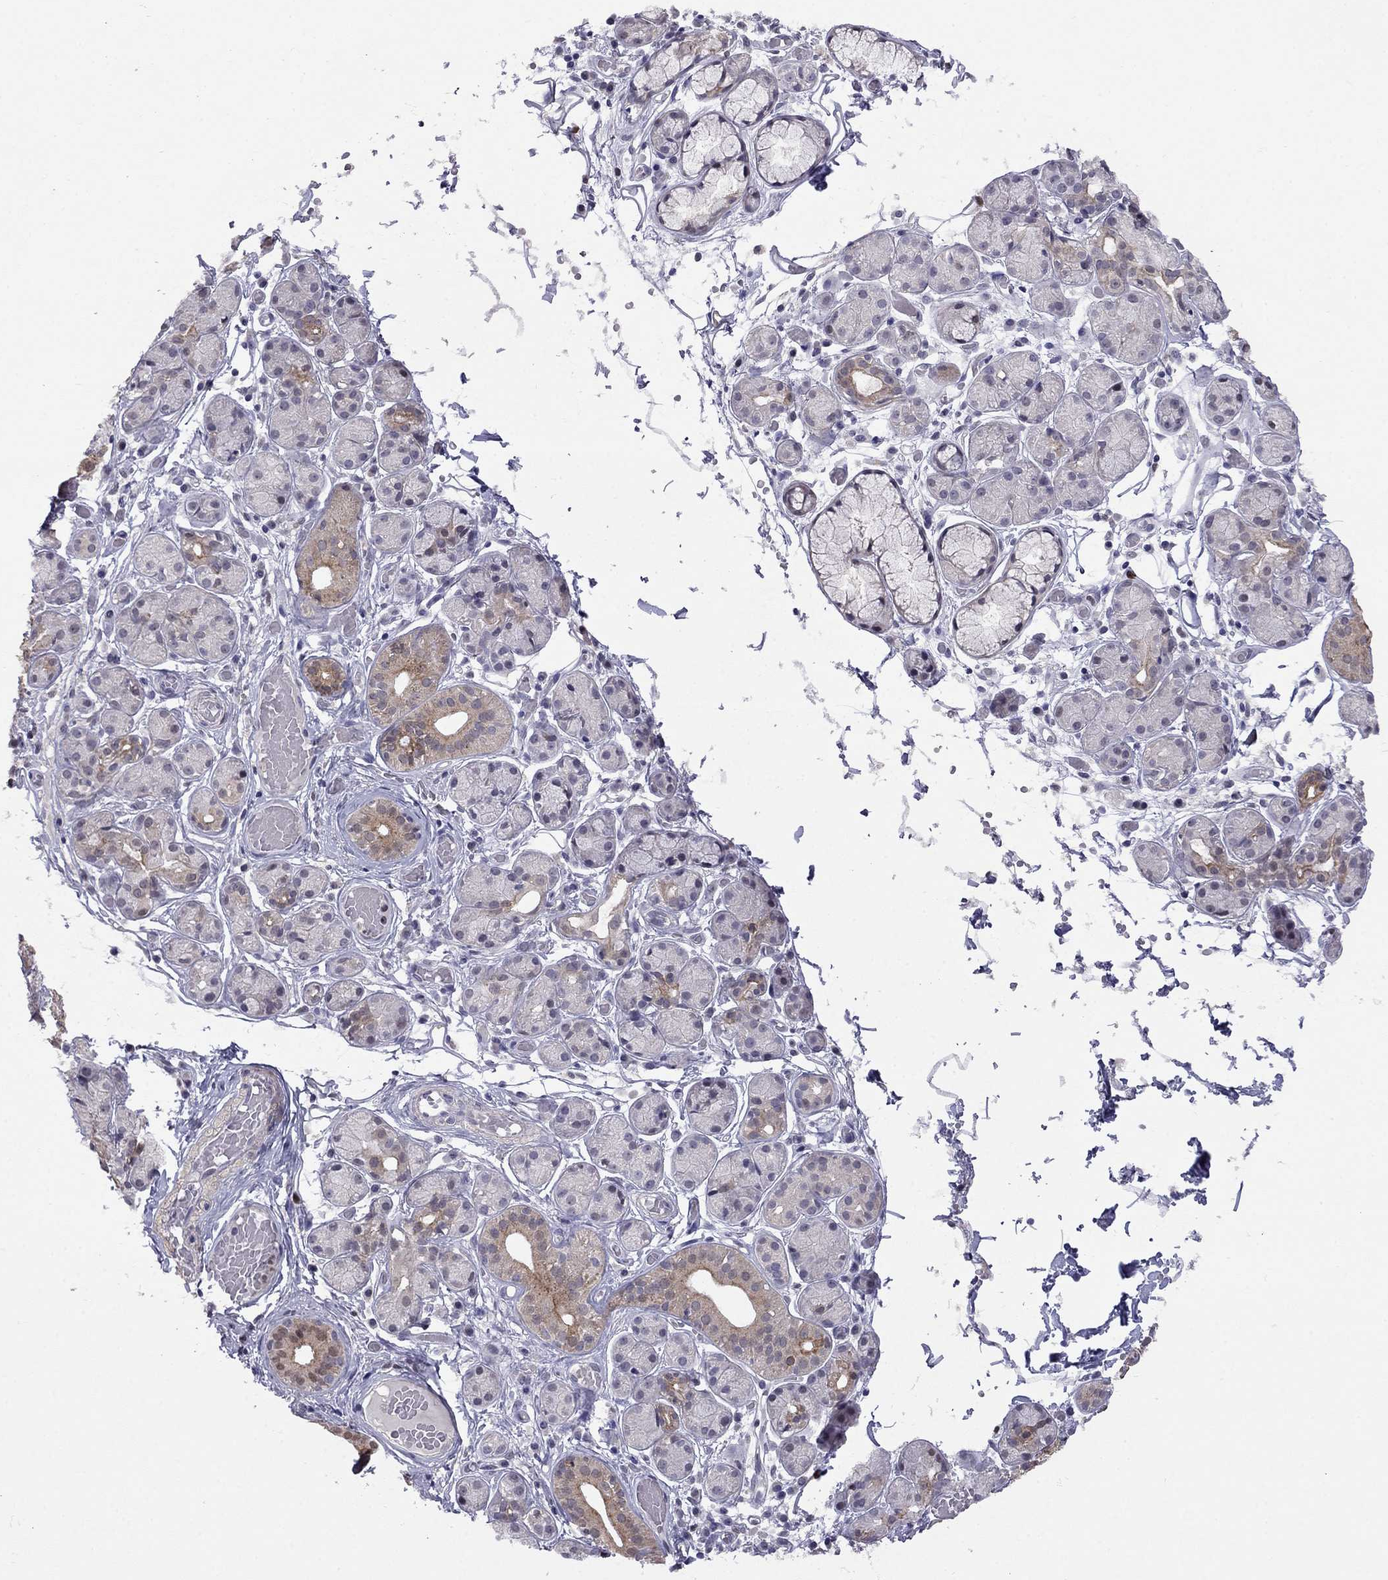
{"staining": {"intensity": "moderate", "quantity": "<25%", "location": "cytoplasmic/membranous"}, "tissue": "salivary gland", "cell_type": "Glandular cells", "image_type": "normal", "snomed": [{"axis": "morphology", "description": "Normal tissue, NOS"}, {"axis": "topography", "description": "Salivary gland"}, {"axis": "topography", "description": "Peripheral nerve tissue"}], "caption": "A micrograph showing moderate cytoplasmic/membranous expression in approximately <25% of glandular cells in normal salivary gland, as visualized by brown immunohistochemical staining.", "gene": "LRRC39", "patient": {"sex": "male", "age": 71}}